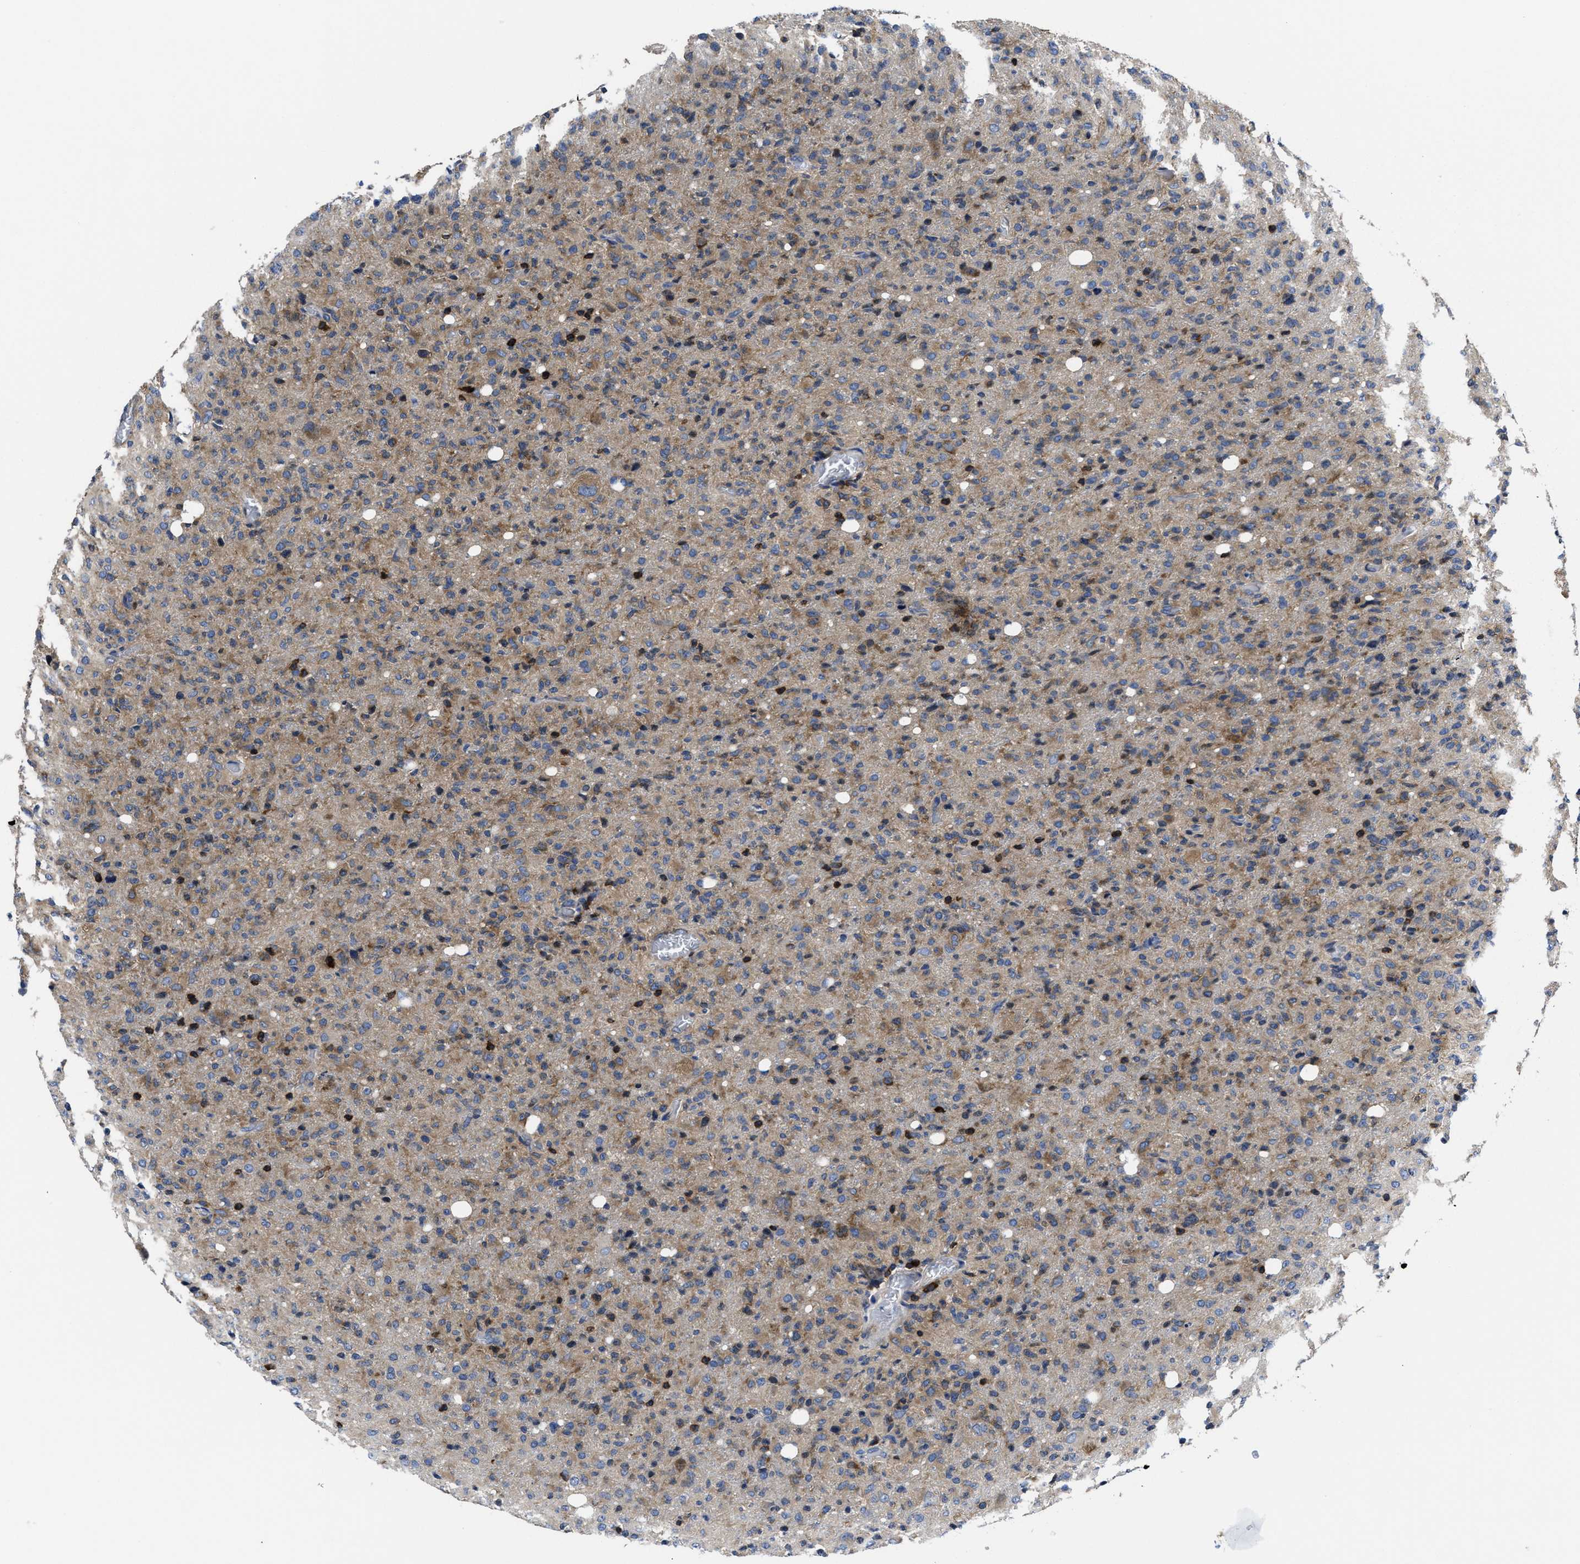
{"staining": {"intensity": "moderate", "quantity": "25%-75%", "location": "cytoplasmic/membranous"}, "tissue": "glioma", "cell_type": "Tumor cells", "image_type": "cancer", "snomed": [{"axis": "morphology", "description": "Glioma, malignant, High grade"}, {"axis": "topography", "description": "Brain"}], "caption": "The histopathology image reveals immunohistochemical staining of high-grade glioma (malignant). There is moderate cytoplasmic/membranous expression is present in approximately 25%-75% of tumor cells. (DAB IHC, brown staining for protein, blue staining for nuclei).", "gene": "YARS1", "patient": {"sex": "female", "age": 57}}